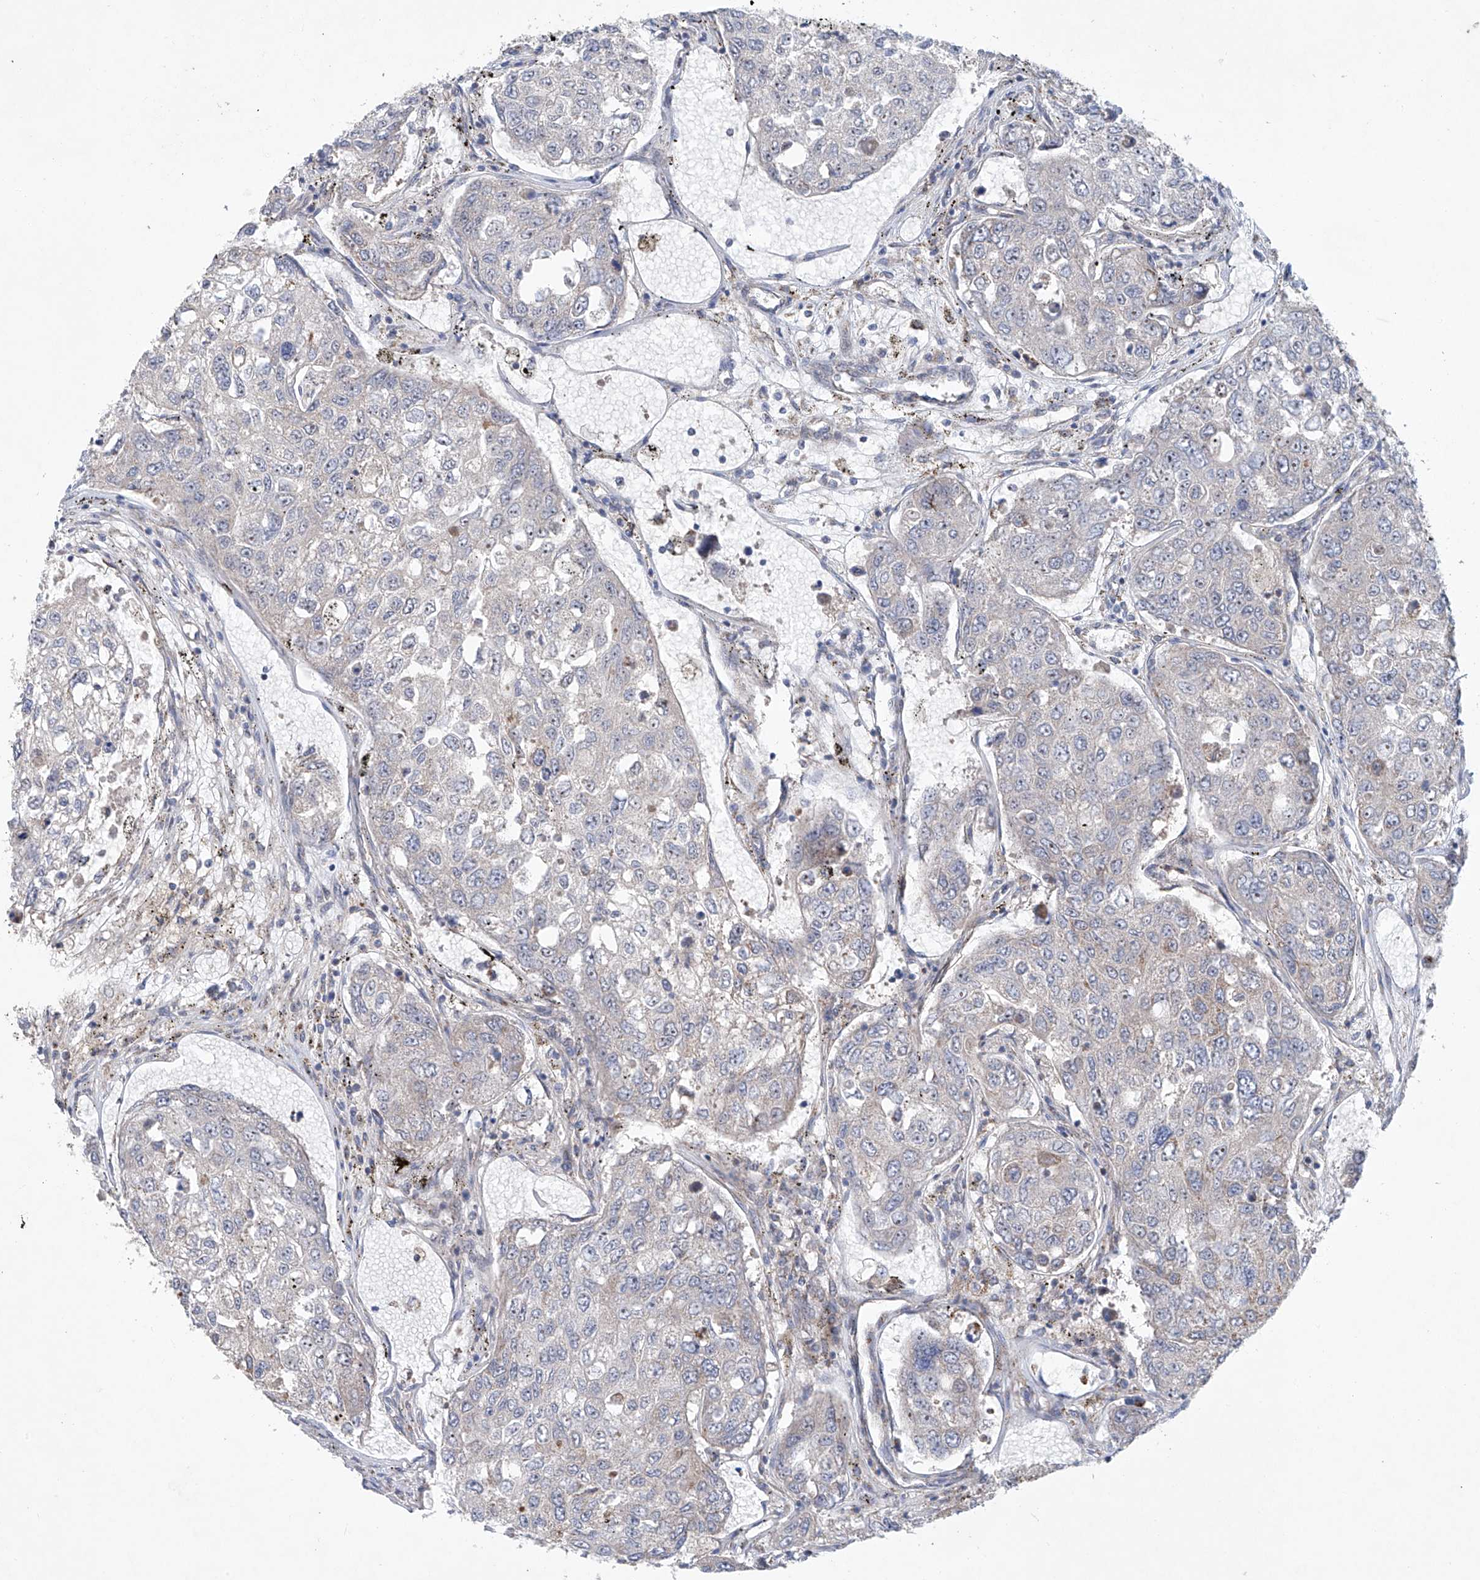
{"staining": {"intensity": "weak", "quantity": "25%-75%", "location": "cytoplasmic/membranous"}, "tissue": "urothelial cancer", "cell_type": "Tumor cells", "image_type": "cancer", "snomed": [{"axis": "morphology", "description": "Urothelial carcinoma, High grade"}, {"axis": "topography", "description": "Lymph node"}, {"axis": "topography", "description": "Urinary bladder"}], "caption": "Approximately 25%-75% of tumor cells in urothelial cancer show weak cytoplasmic/membranous protein positivity as visualized by brown immunohistochemical staining.", "gene": "KLC4", "patient": {"sex": "male", "age": 51}}